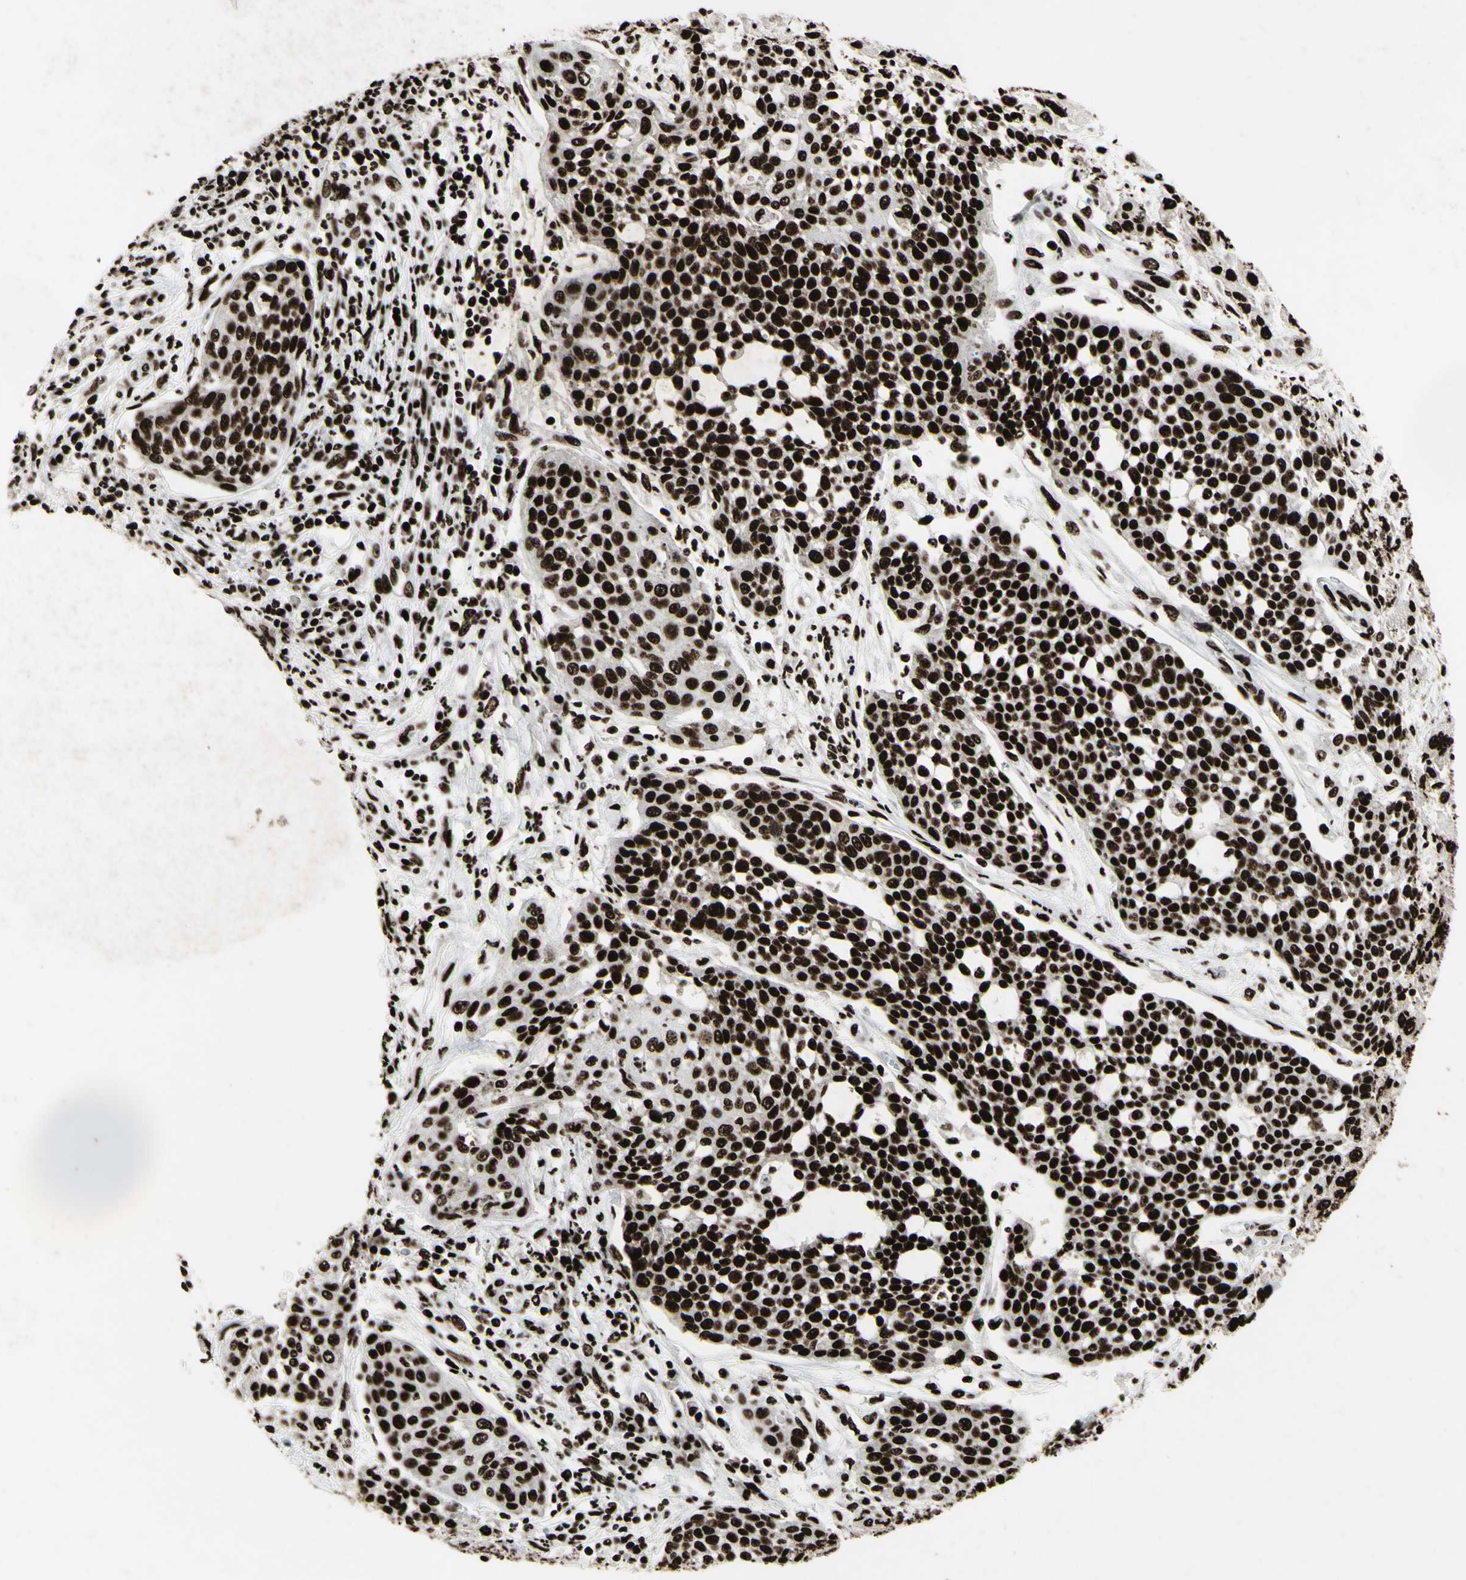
{"staining": {"intensity": "strong", "quantity": ">75%", "location": "nuclear"}, "tissue": "cervical cancer", "cell_type": "Tumor cells", "image_type": "cancer", "snomed": [{"axis": "morphology", "description": "Squamous cell carcinoma, NOS"}, {"axis": "topography", "description": "Cervix"}], "caption": "Approximately >75% of tumor cells in cervical cancer (squamous cell carcinoma) exhibit strong nuclear protein staining as visualized by brown immunohistochemical staining.", "gene": "U2AF2", "patient": {"sex": "female", "age": 34}}